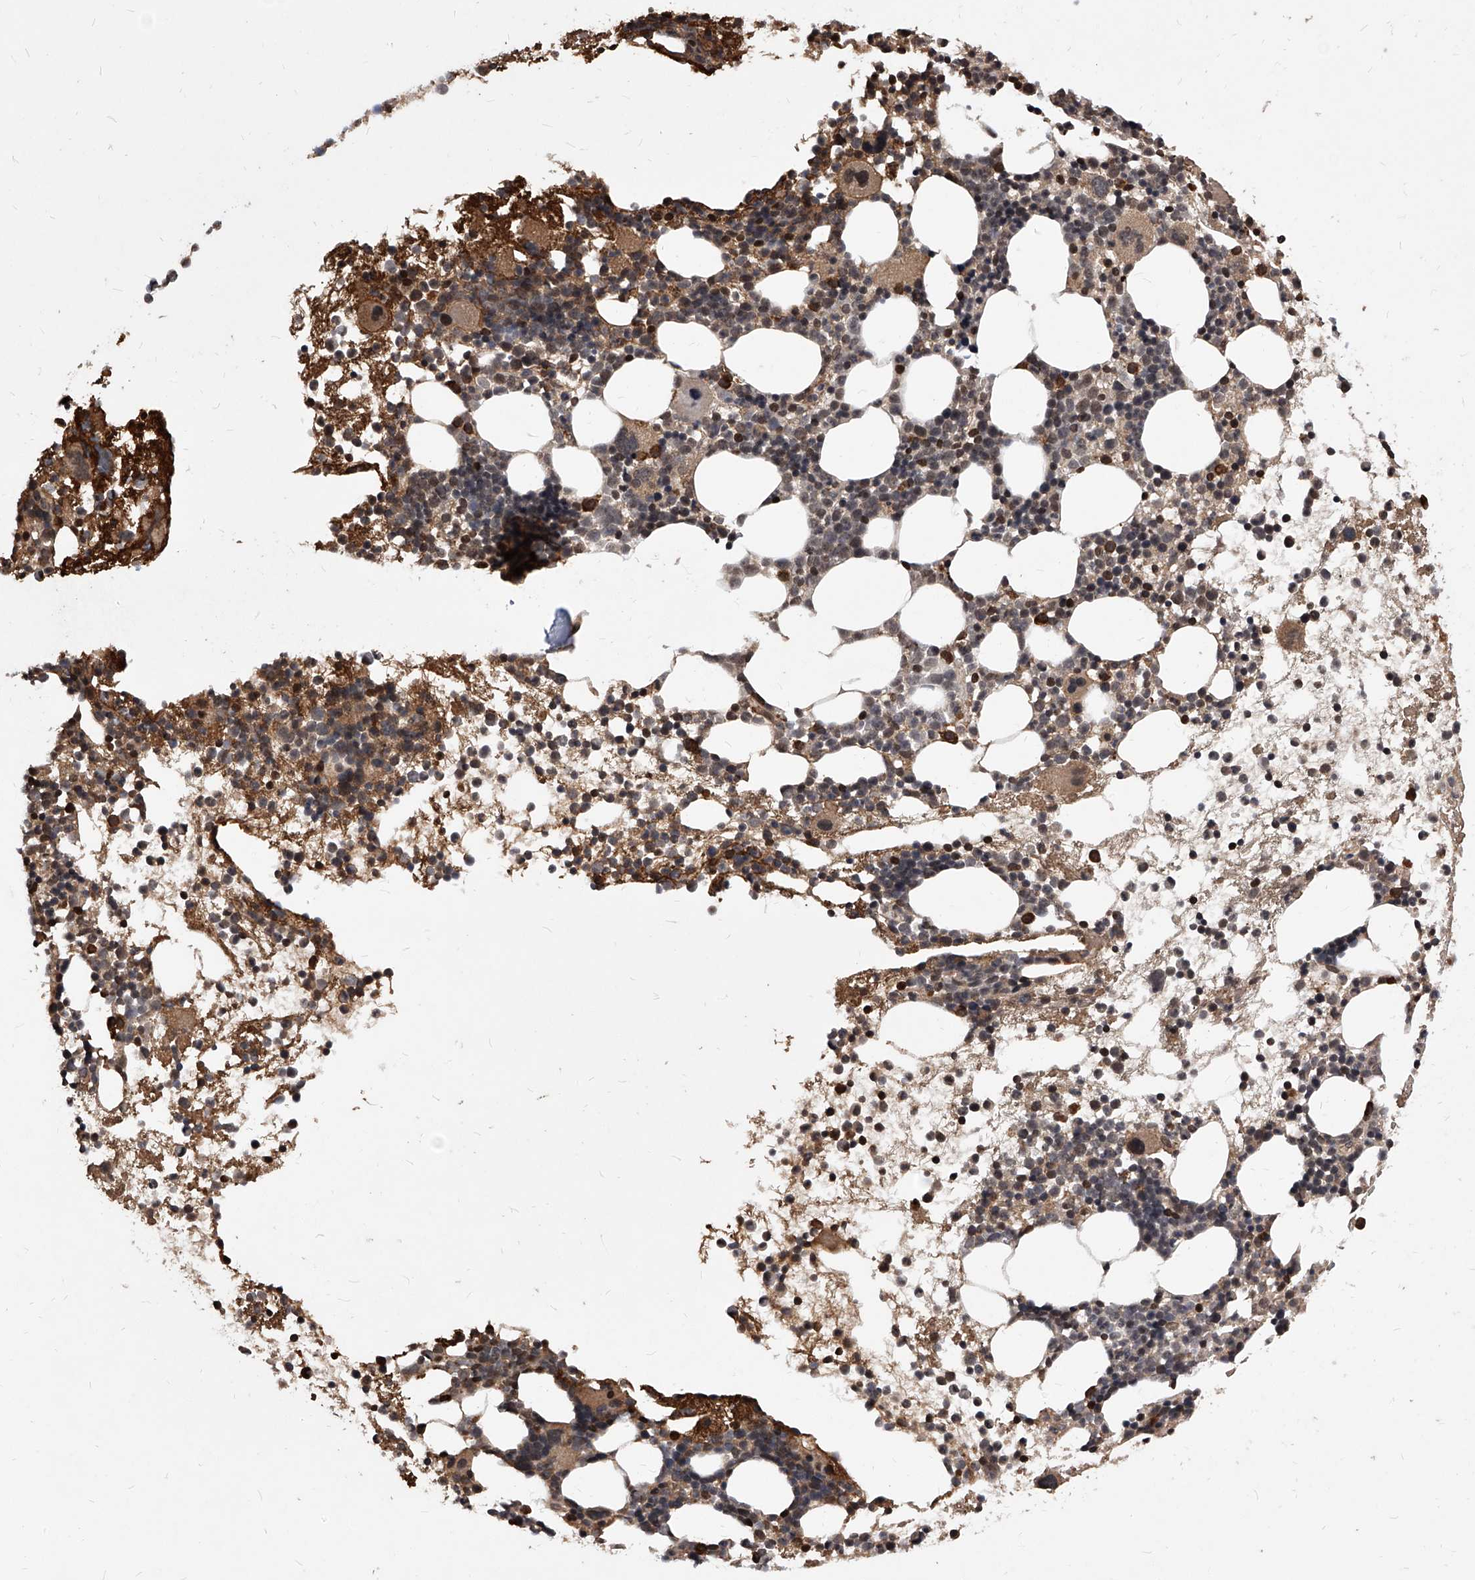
{"staining": {"intensity": "moderate", "quantity": "25%-75%", "location": "cytoplasmic/membranous,nuclear"}, "tissue": "bone marrow", "cell_type": "Hematopoietic cells", "image_type": "normal", "snomed": [{"axis": "morphology", "description": "Normal tissue, NOS"}, {"axis": "topography", "description": "Bone marrow"}], "caption": "High-power microscopy captured an immunohistochemistry micrograph of normal bone marrow, revealing moderate cytoplasmic/membranous,nuclear positivity in approximately 25%-75% of hematopoietic cells. The protein is shown in brown color, while the nuclei are stained blue.", "gene": "ID1", "patient": {"sex": "female", "age": 57}}